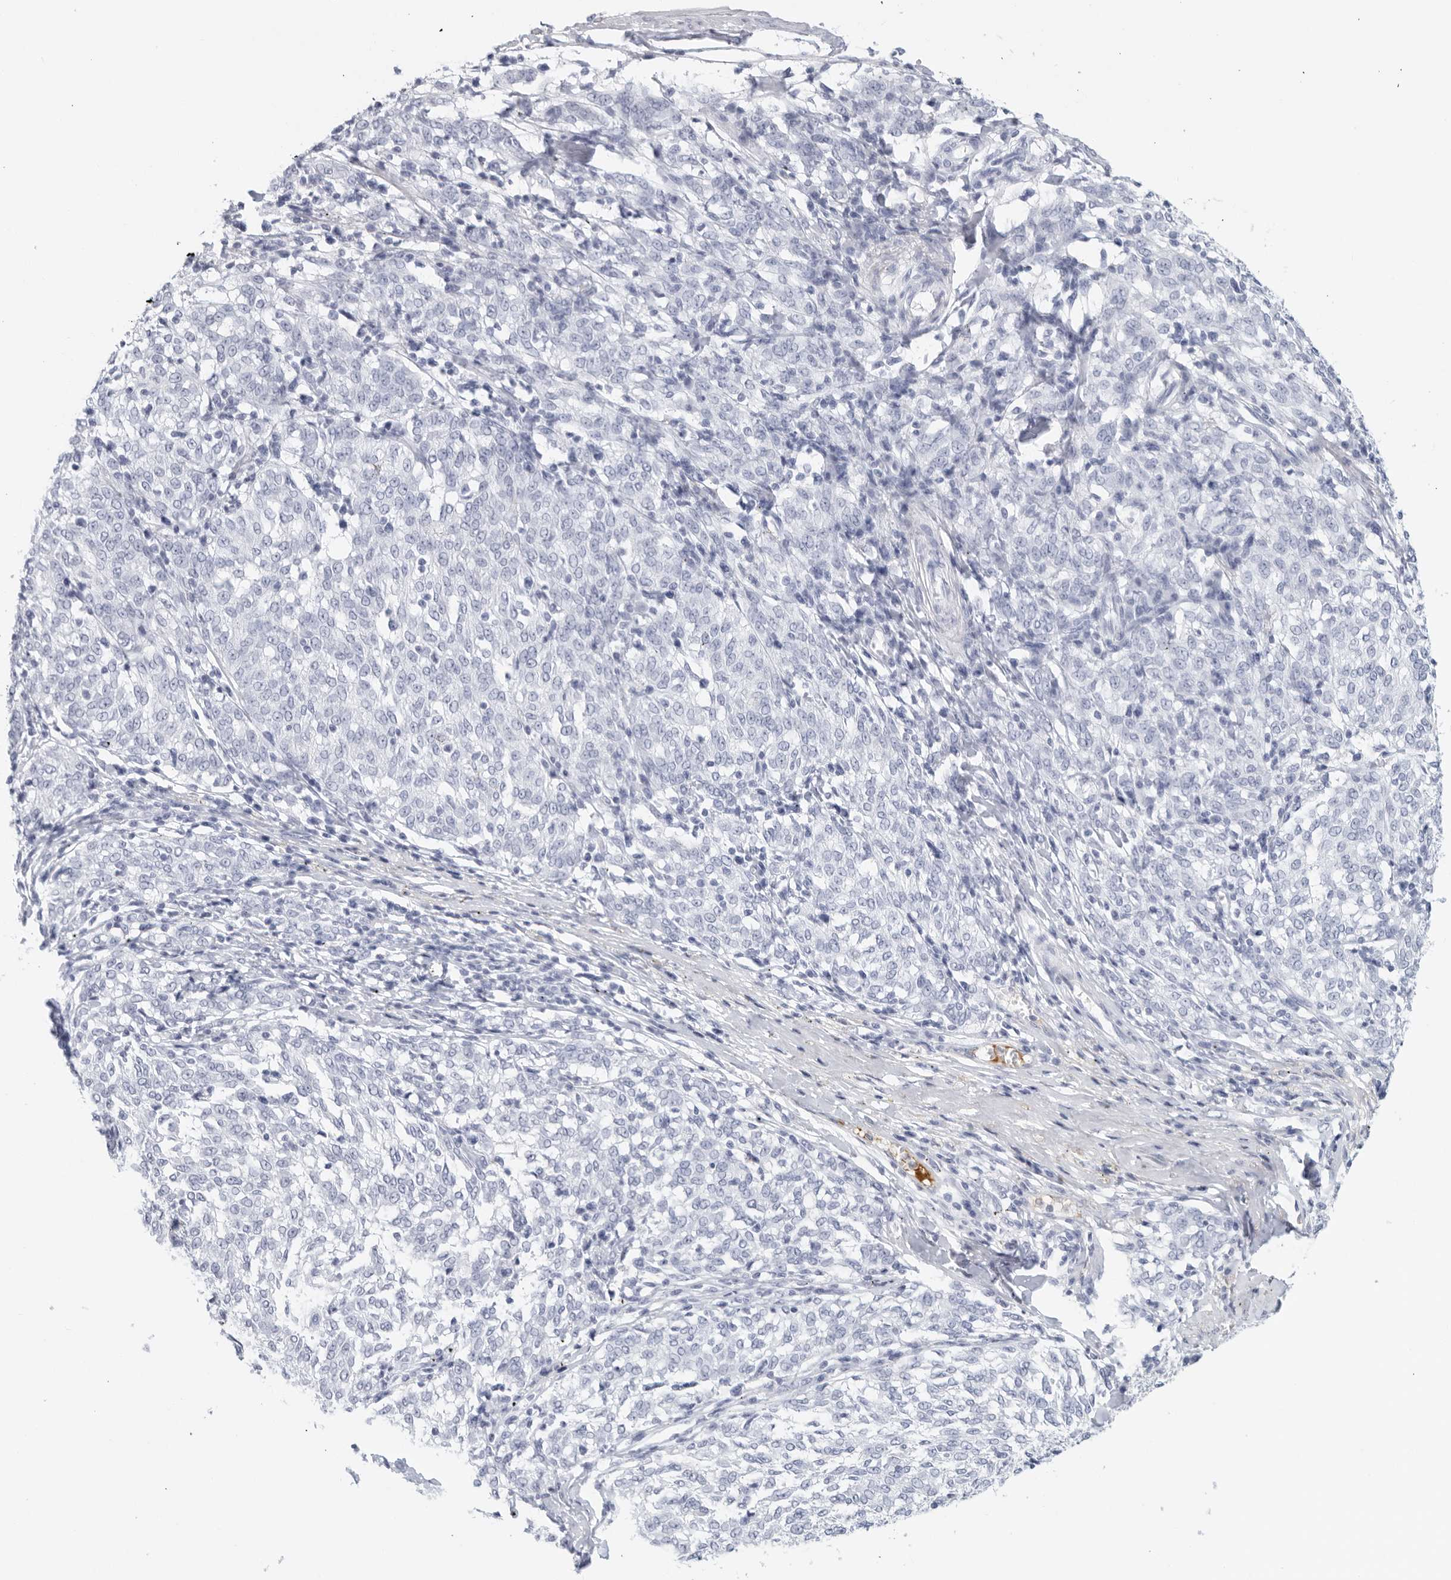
{"staining": {"intensity": "negative", "quantity": "none", "location": "none"}, "tissue": "melanoma", "cell_type": "Tumor cells", "image_type": "cancer", "snomed": [{"axis": "morphology", "description": "Malignant melanoma, NOS"}, {"axis": "topography", "description": "Skin"}], "caption": "Immunohistochemistry (IHC) histopathology image of human malignant melanoma stained for a protein (brown), which shows no positivity in tumor cells. (Immunohistochemistry, brightfield microscopy, high magnification).", "gene": "FGG", "patient": {"sex": "female", "age": 72}}